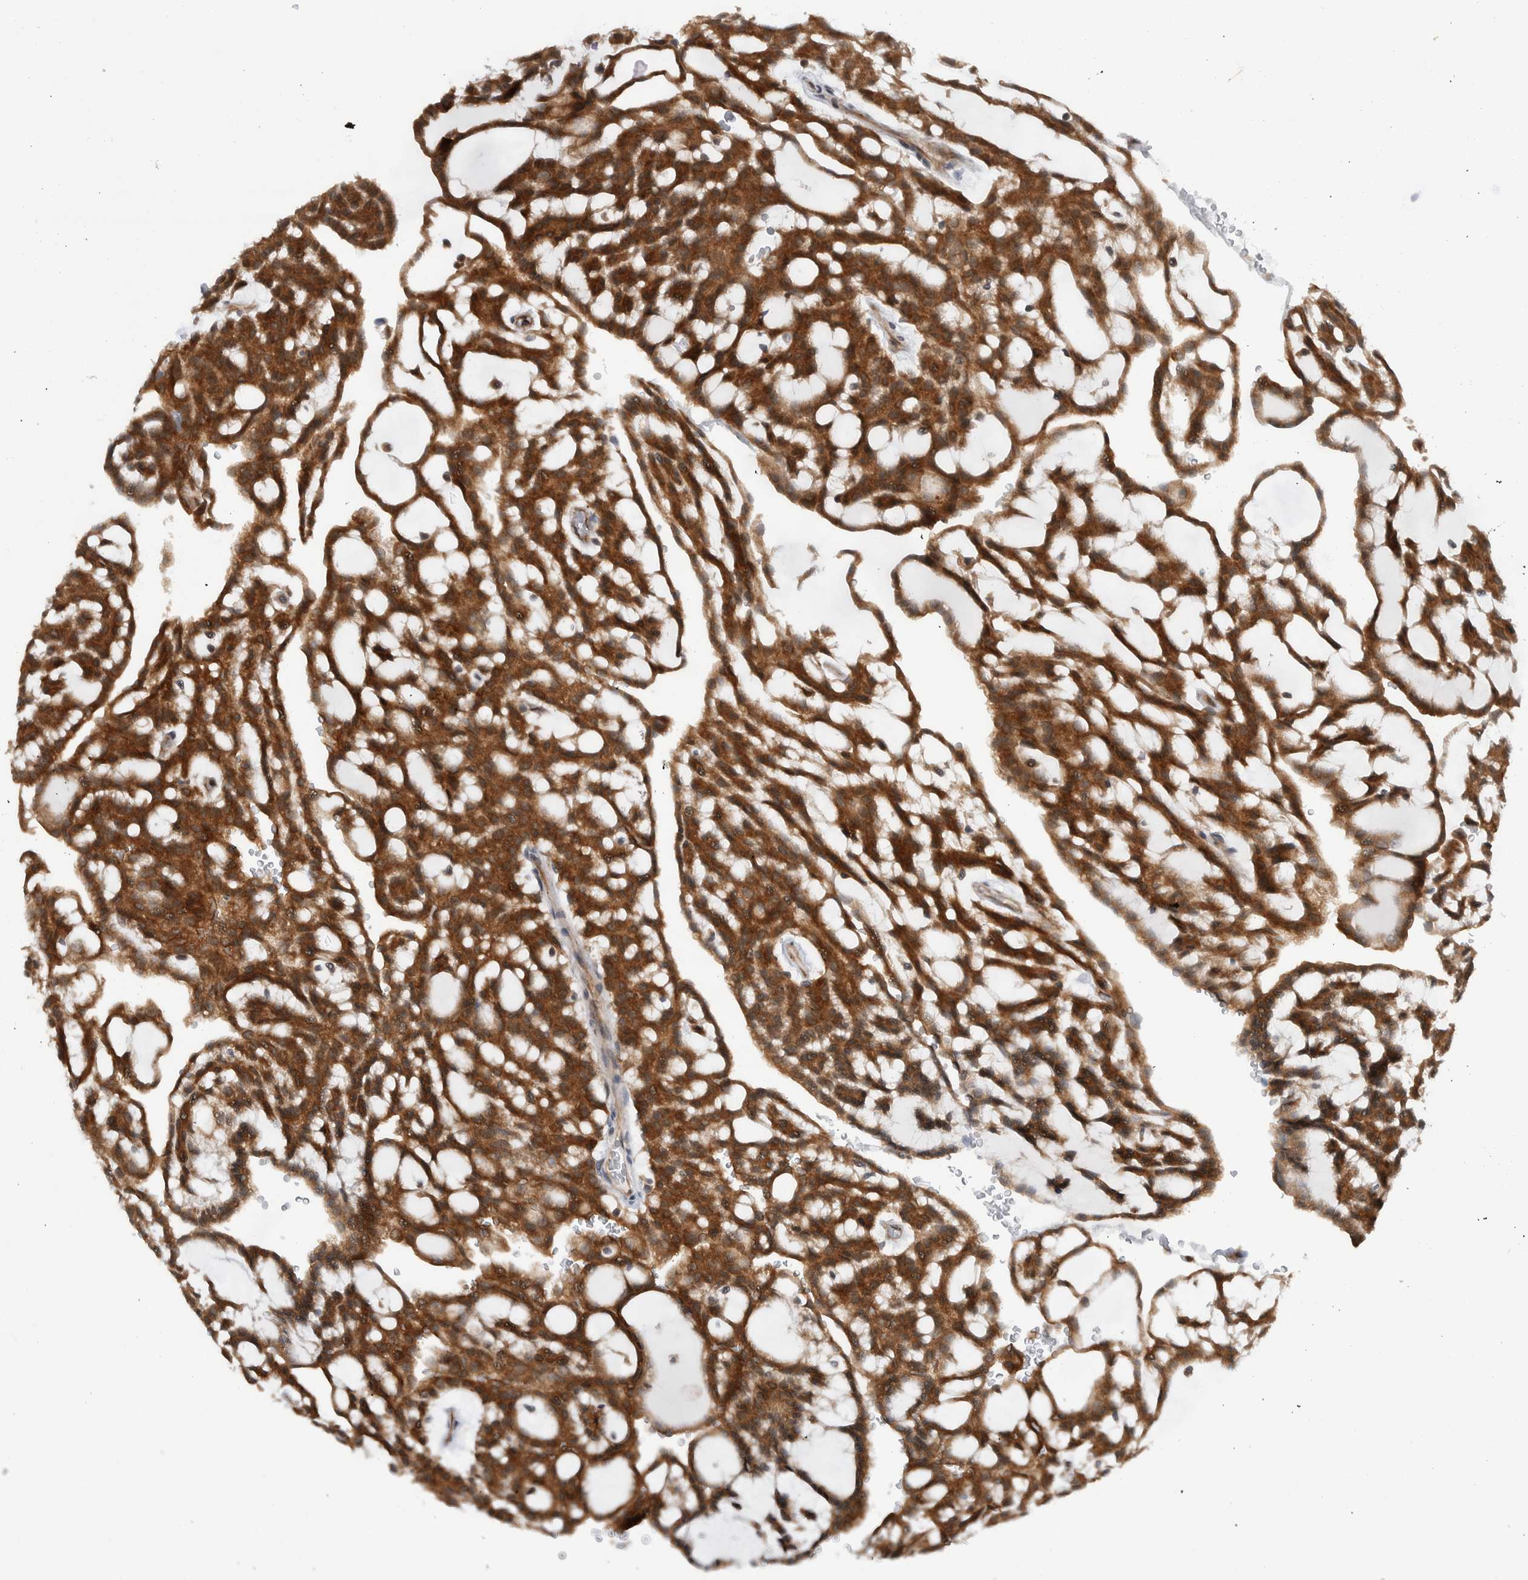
{"staining": {"intensity": "strong", "quantity": ">75%", "location": "cytoplasmic/membranous"}, "tissue": "renal cancer", "cell_type": "Tumor cells", "image_type": "cancer", "snomed": [{"axis": "morphology", "description": "Adenocarcinoma, NOS"}, {"axis": "topography", "description": "Kidney"}], "caption": "Renal cancer was stained to show a protein in brown. There is high levels of strong cytoplasmic/membranous staining in approximately >75% of tumor cells.", "gene": "CCDC43", "patient": {"sex": "male", "age": 63}}